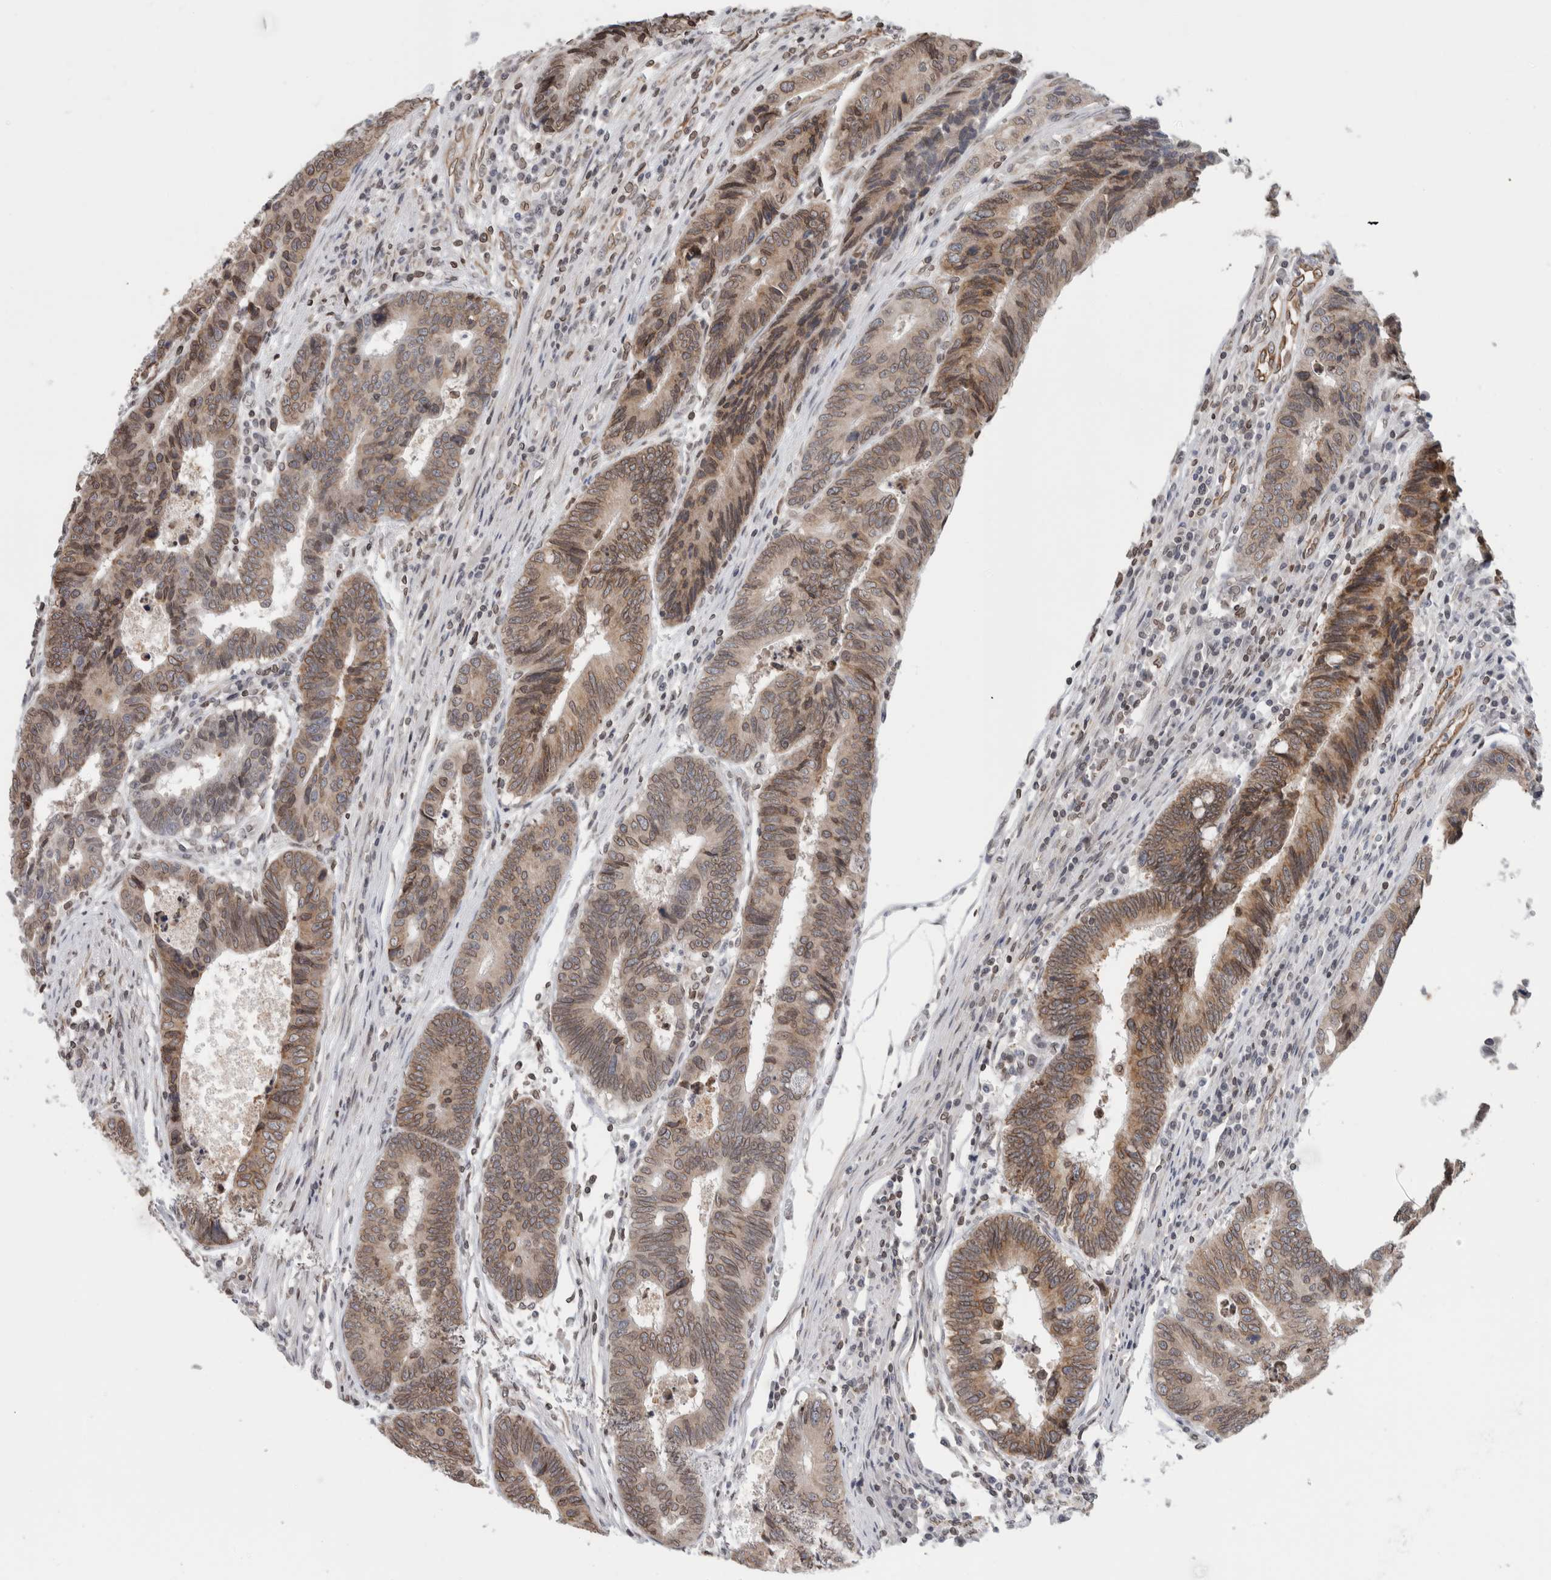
{"staining": {"intensity": "moderate", "quantity": ">75%", "location": "cytoplasmic/membranous,nuclear"}, "tissue": "colorectal cancer", "cell_type": "Tumor cells", "image_type": "cancer", "snomed": [{"axis": "morphology", "description": "Adenocarcinoma, NOS"}, {"axis": "topography", "description": "Rectum"}], "caption": "High-power microscopy captured an immunohistochemistry (IHC) micrograph of colorectal cancer, revealing moderate cytoplasmic/membranous and nuclear staining in about >75% of tumor cells.", "gene": "RBMX2", "patient": {"sex": "male", "age": 84}}